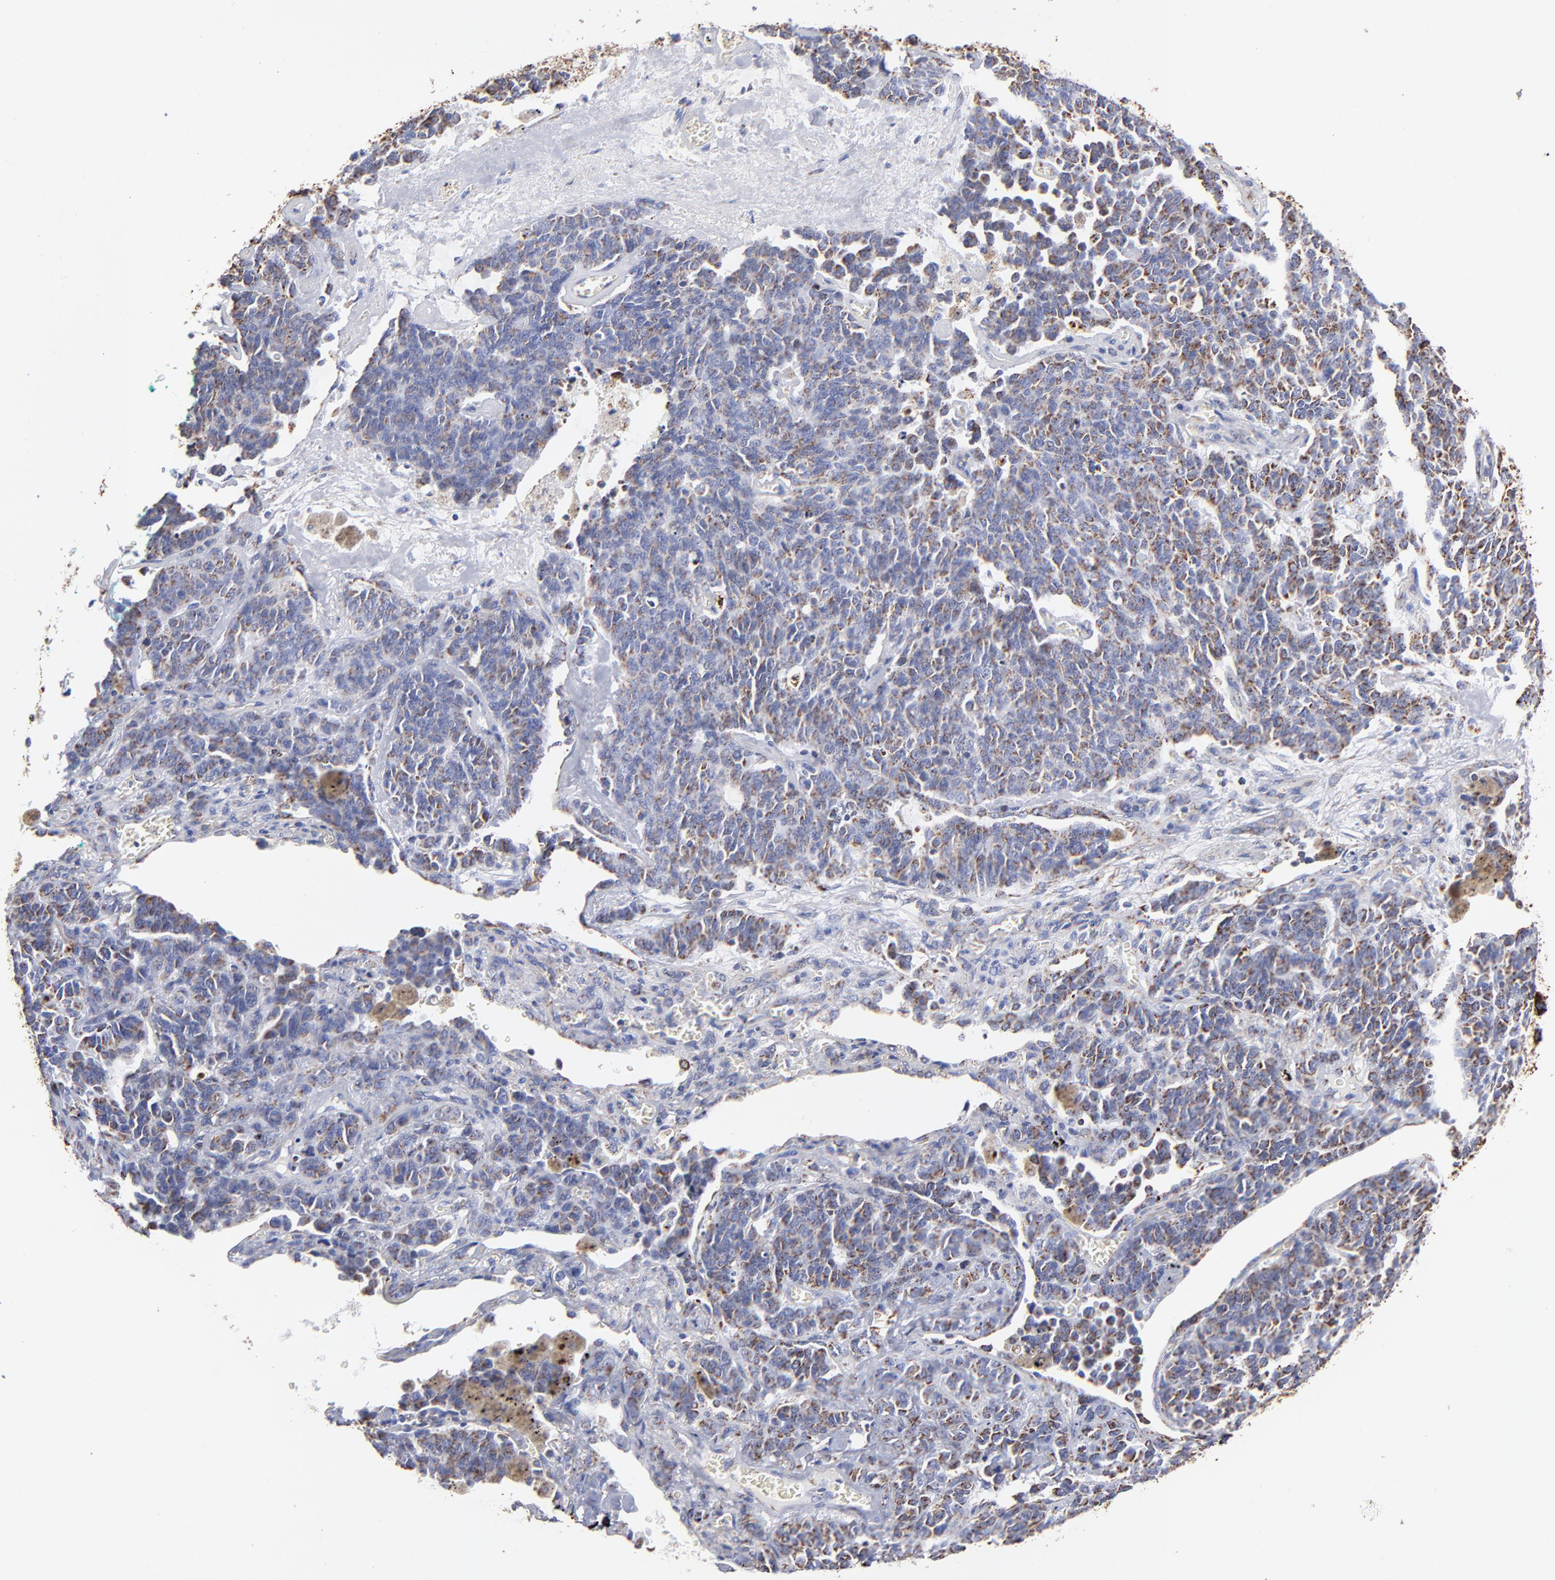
{"staining": {"intensity": "moderate", "quantity": "25%-75%", "location": "cytoplasmic/membranous"}, "tissue": "lung cancer", "cell_type": "Tumor cells", "image_type": "cancer", "snomed": [{"axis": "morphology", "description": "Neoplasm, malignant, NOS"}, {"axis": "topography", "description": "Lung"}], "caption": "There is medium levels of moderate cytoplasmic/membranous staining in tumor cells of lung cancer, as demonstrated by immunohistochemical staining (brown color).", "gene": "PHB1", "patient": {"sex": "female", "age": 58}}